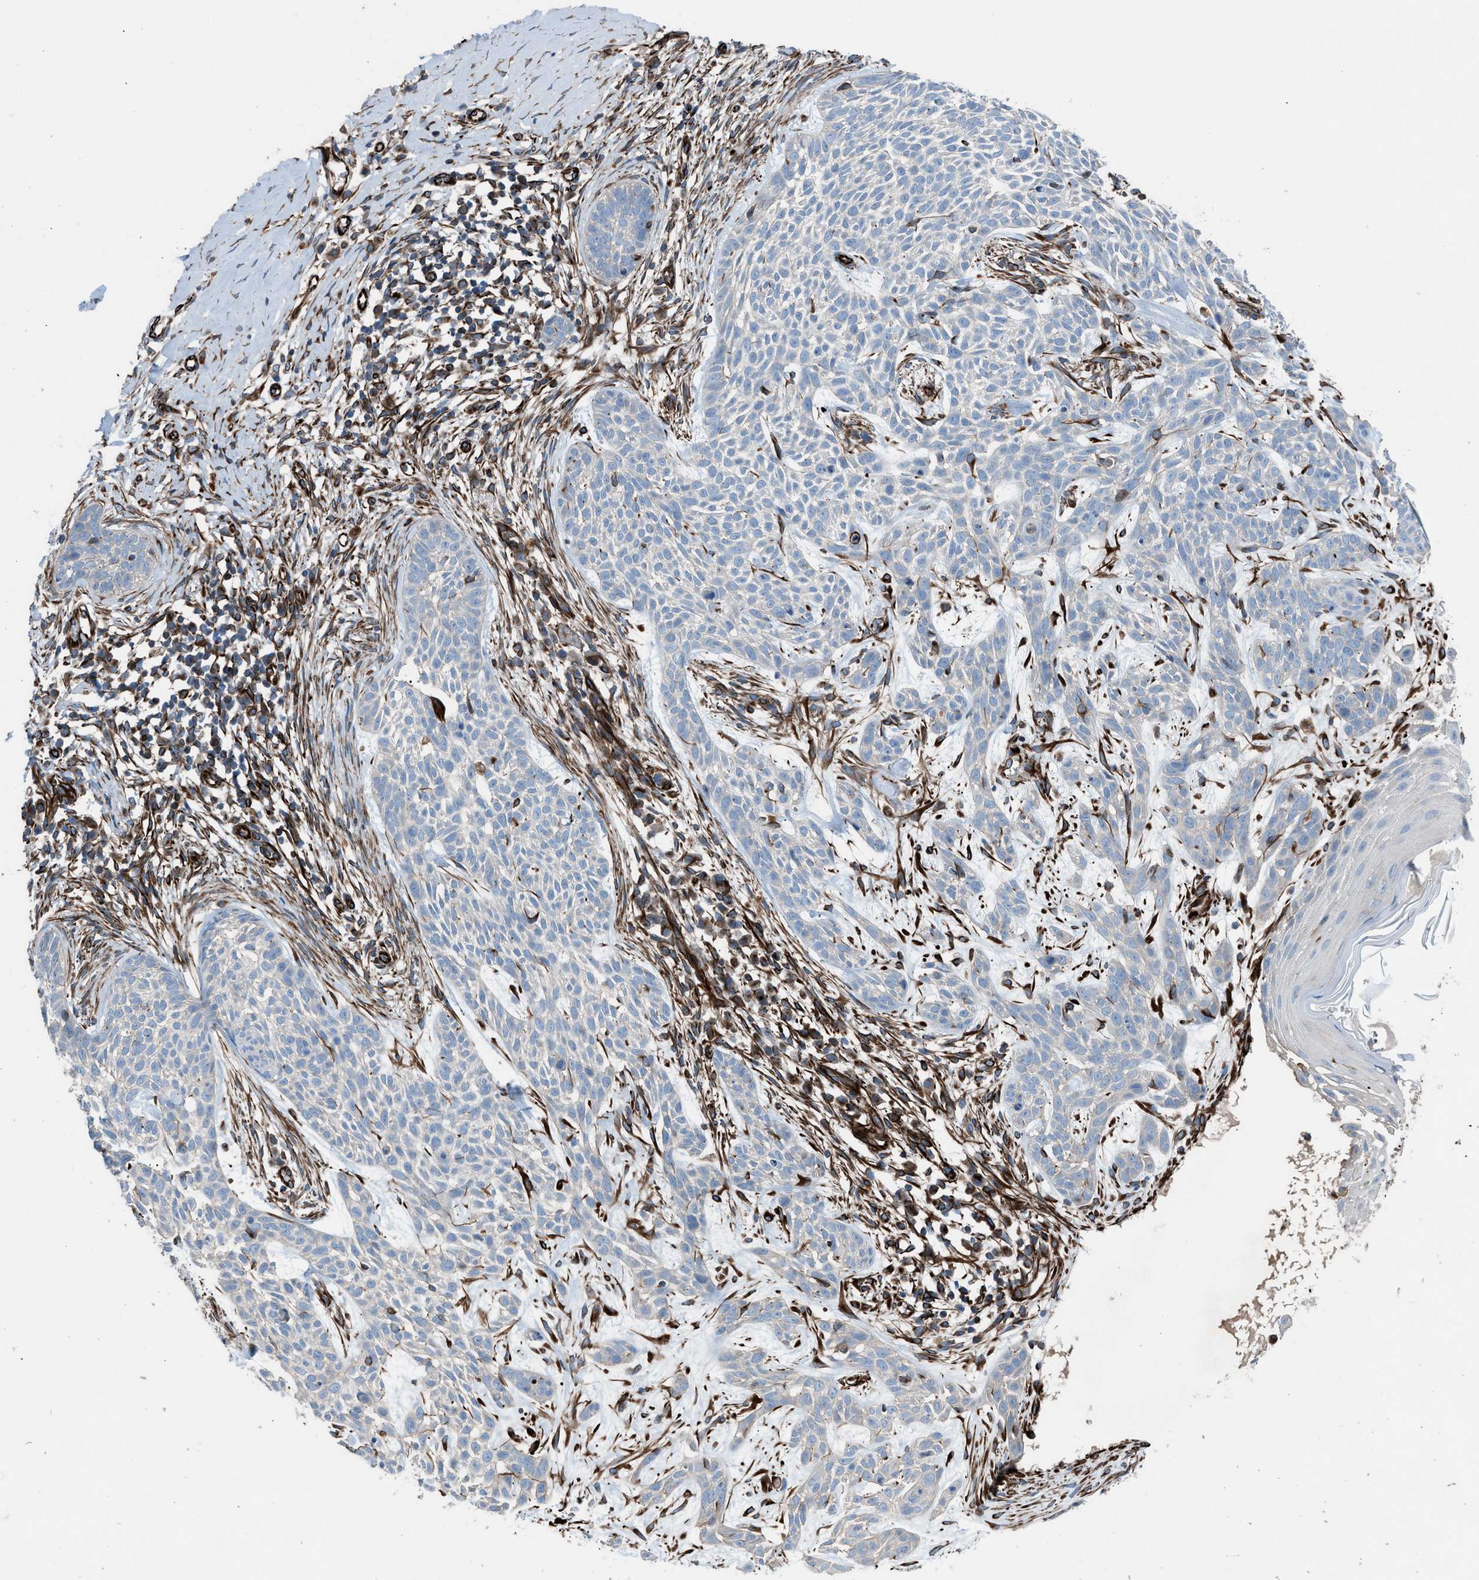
{"staining": {"intensity": "negative", "quantity": "none", "location": "none"}, "tissue": "skin cancer", "cell_type": "Tumor cells", "image_type": "cancer", "snomed": [{"axis": "morphology", "description": "Basal cell carcinoma"}, {"axis": "topography", "description": "Skin"}], "caption": "There is no significant expression in tumor cells of skin basal cell carcinoma.", "gene": "CABP7", "patient": {"sex": "female", "age": 59}}